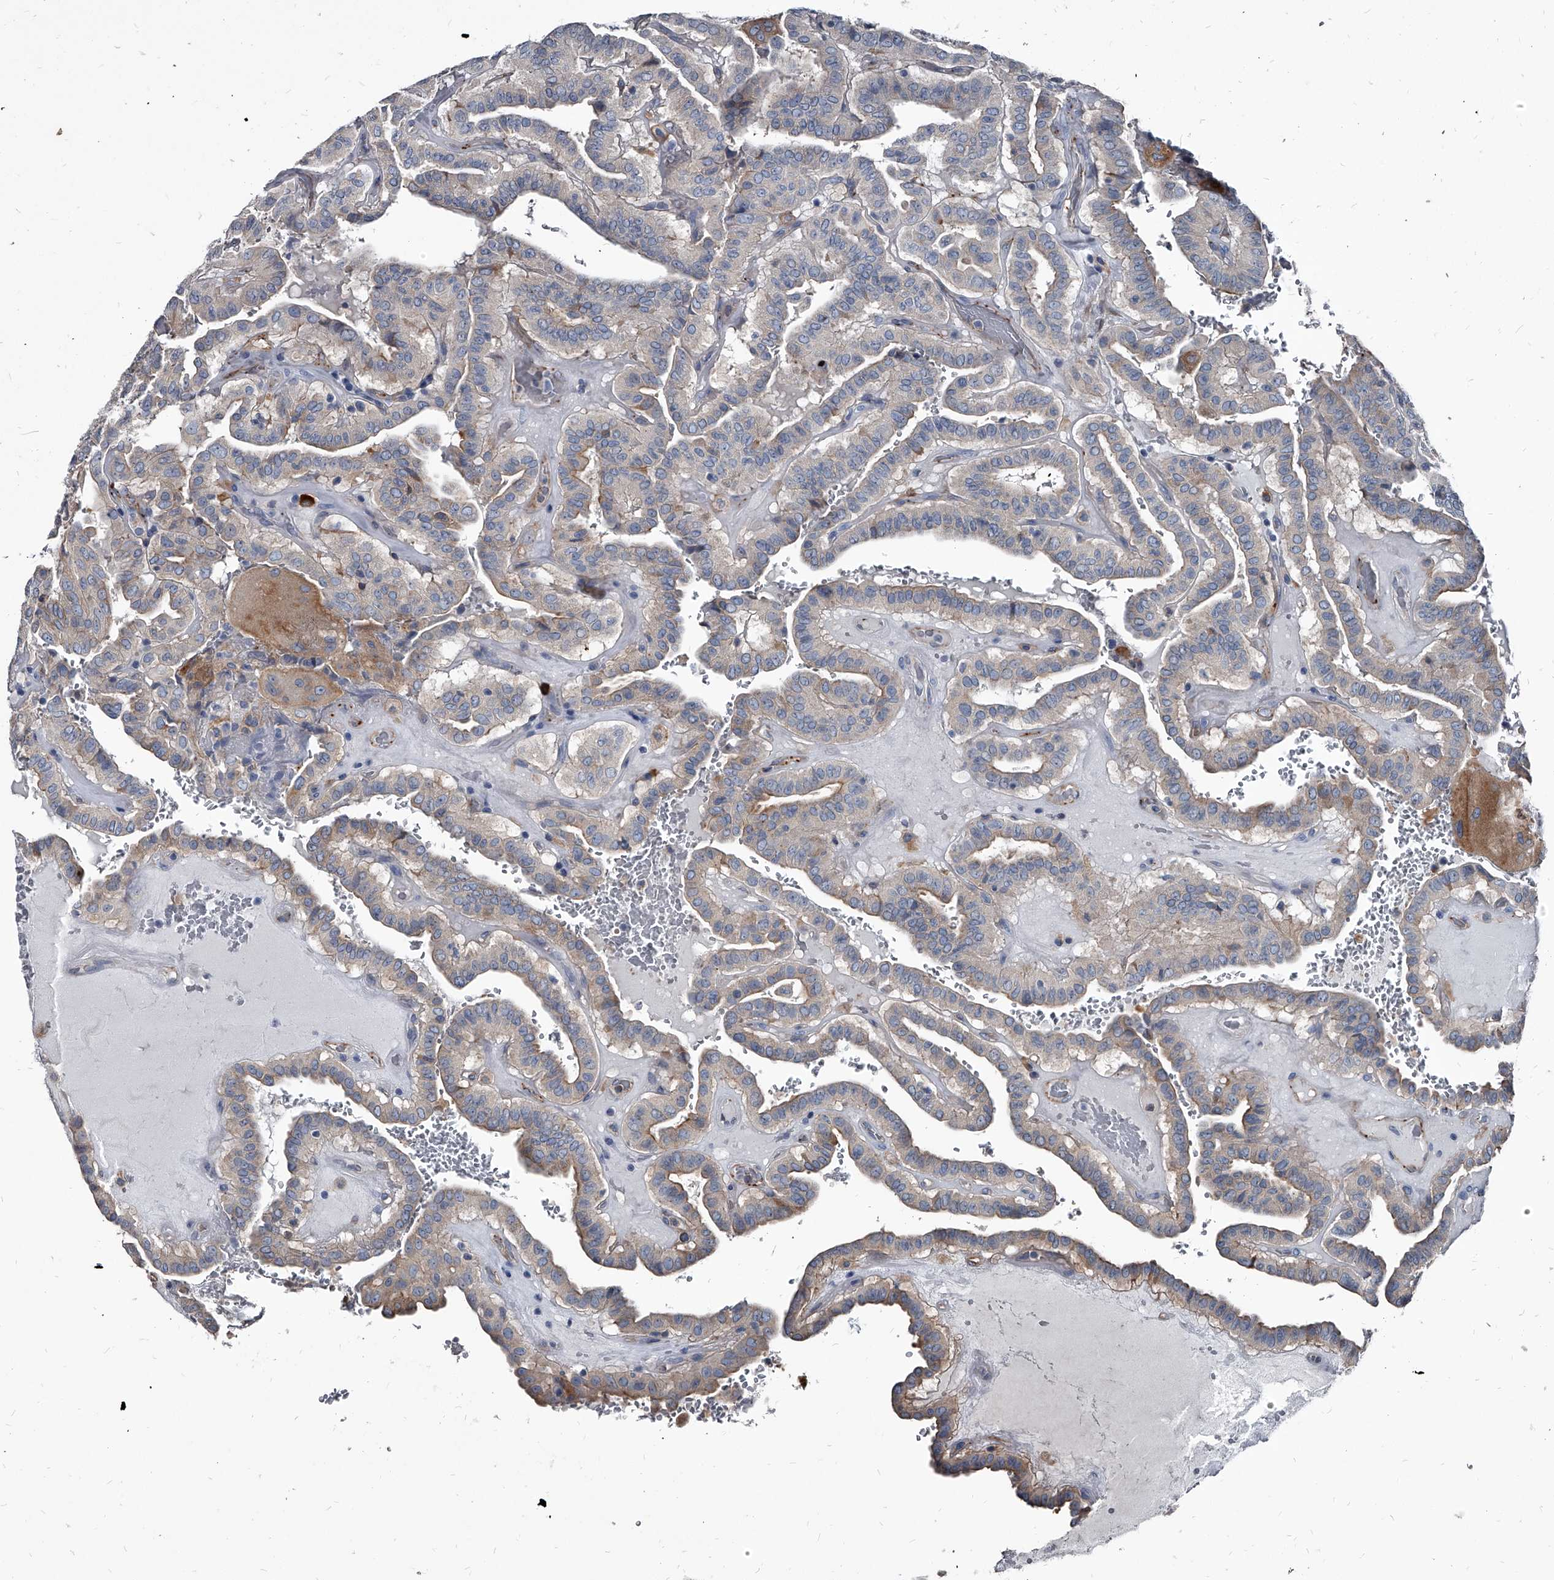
{"staining": {"intensity": "weak", "quantity": "<25%", "location": "cytoplasmic/membranous"}, "tissue": "thyroid cancer", "cell_type": "Tumor cells", "image_type": "cancer", "snomed": [{"axis": "morphology", "description": "Papillary adenocarcinoma, NOS"}, {"axis": "topography", "description": "Thyroid gland"}], "caption": "High power microscopy photomicrograph of an immunohistochemistry photomicrograph of thyroid cancer, revealing no significant positivity in tumor cells.", "gene": "PGLYRP3", "patient": {"sex": "male", "age": 77}}